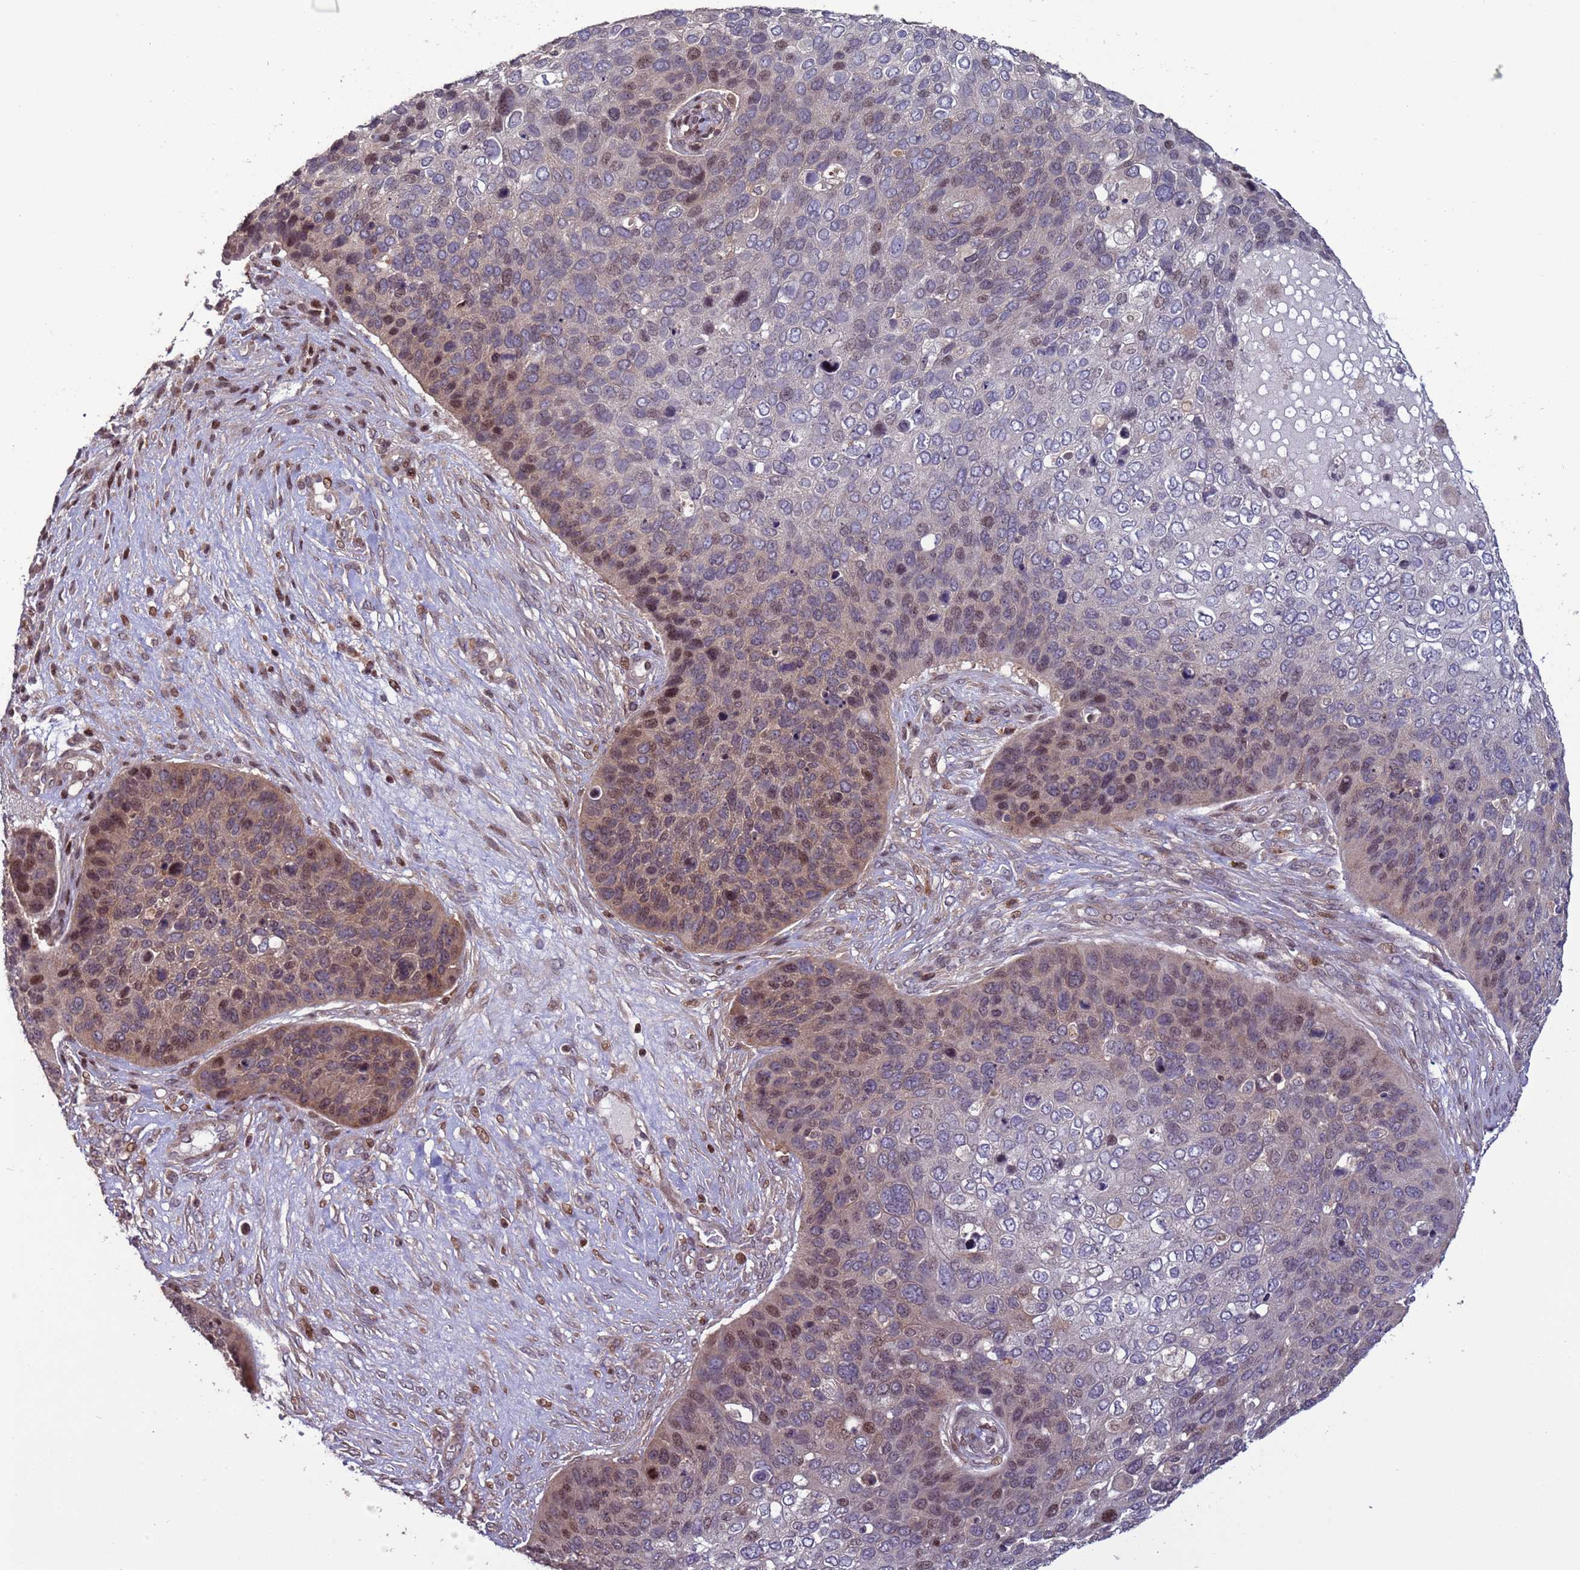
{"staining": {"intensity": "moderate", "quantity": "<25%", "location": "cytoplasmic/membranous,nuclear"}, "tissue": "skin cancer", "cell_type": "Tumor cells", "image_type": "cancer", "snomed": [{"axis": "morphology", "description": "Basal cell carcinoma"}, {"axis": "topography", "description": "Skin"}], "caption": "An immunohistochemistry histopathology image of neoplastic tissue is shown. Protein staining in brown labels moderate cytoplasmic/membranous and nuclear positivity in basal cell carcinoma (skin) within tumor cells. The staining was performed using DAB (3,3'-diaminobenzidine), with brown indicating positive protein expression. Nuclei are stained blue with hematoxylin.", "gene": "HGH1", "patient": {"sex": "female", "age": 74}}